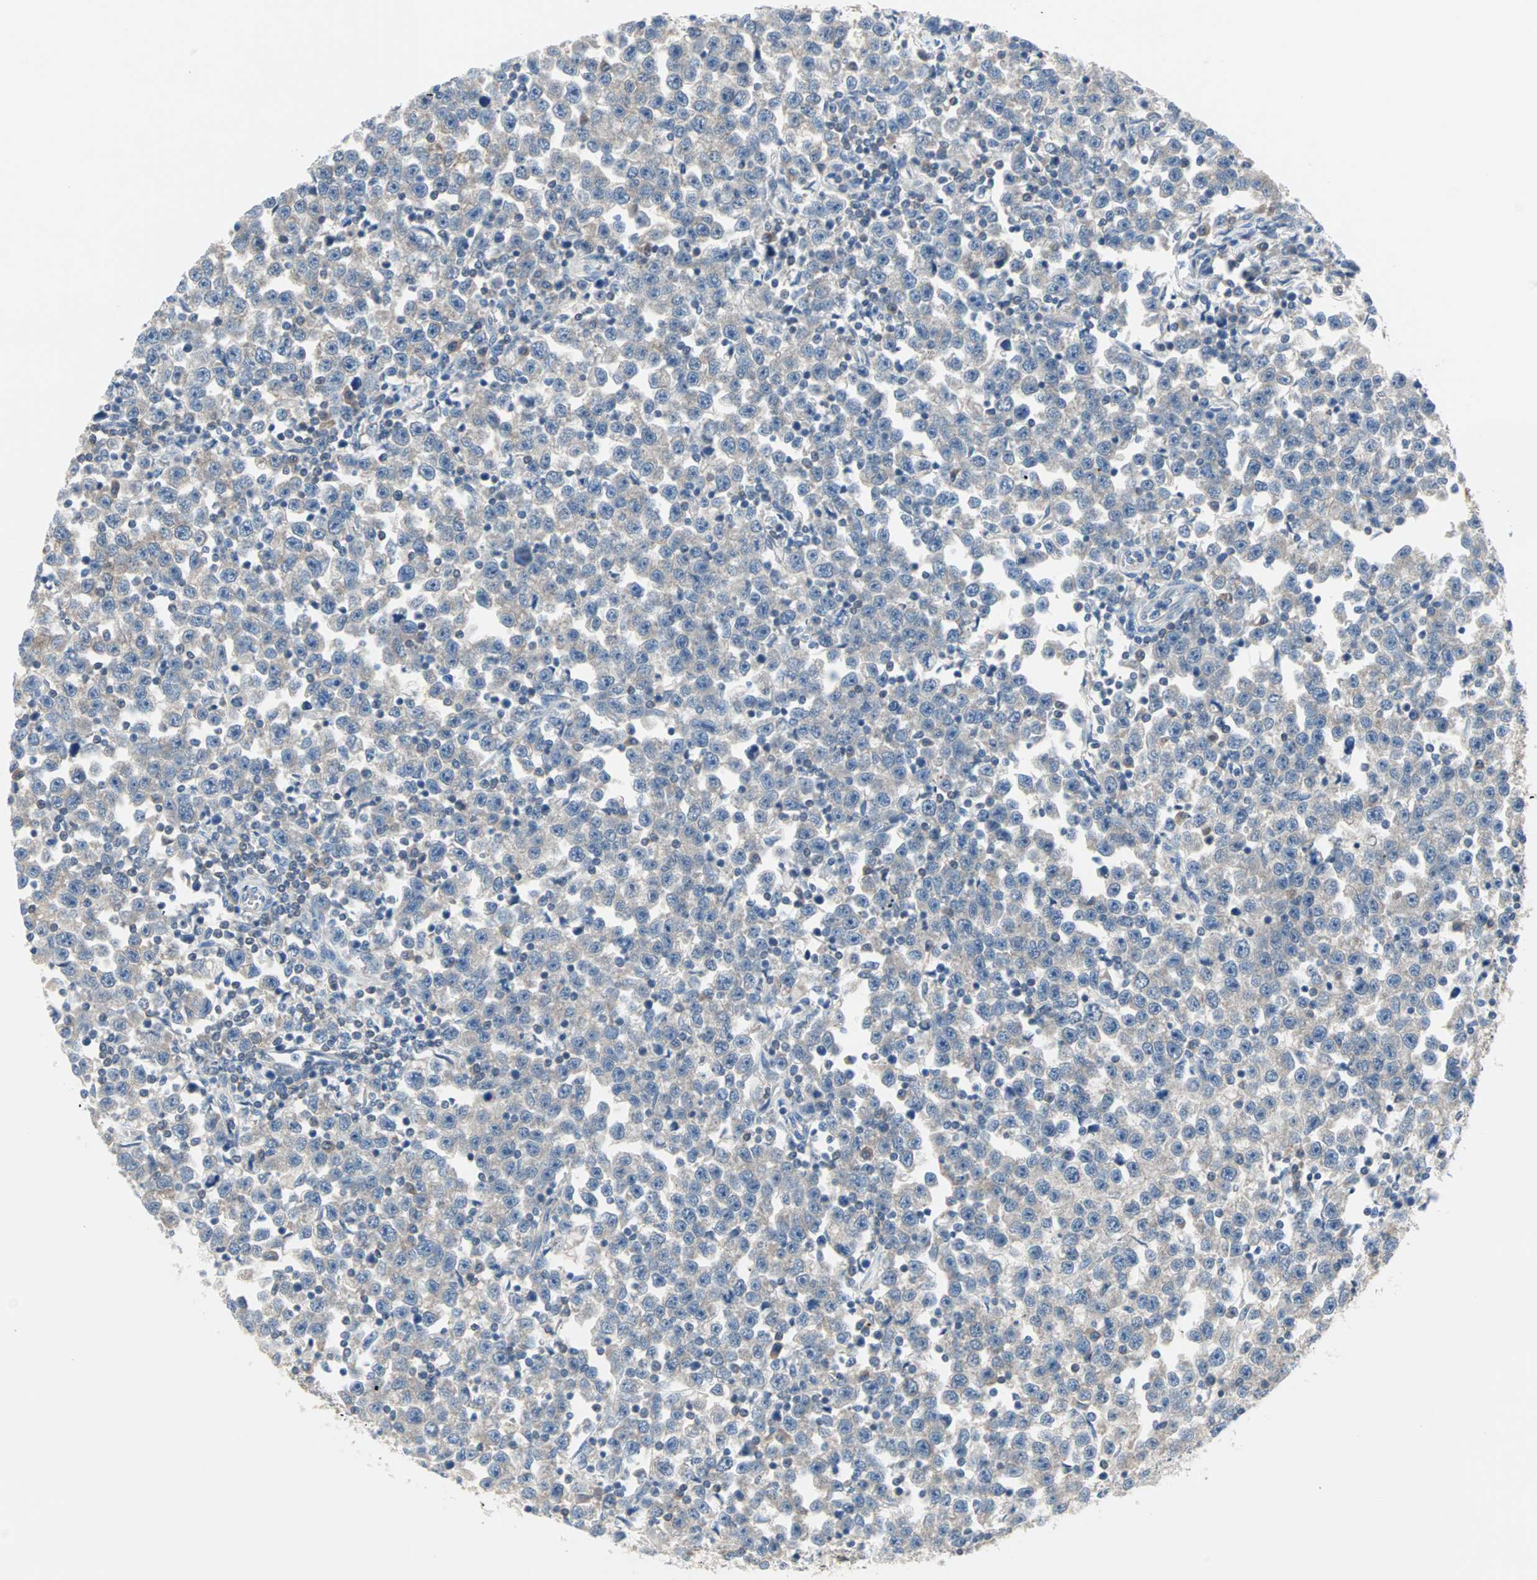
{"staining": {"intensity": "weak", "quantity": ">75%", "location": "cytoplasmic/membranous"}, "tissue": "testis cancer", "cell_type": "Tumor cells", "image_type": "cancer", "snomed": [{"axis": "morphology", "description": "Seminoma, NOS"}, {"axis": "topography", "description": "Testis"}], "caption": "High-magnification brightfield microscopy of testis seminoma stained with DAB (brown) and counterstained with hematoxylin (blue). tumor cells exhibit weak cytoplasmic/membranous staining is present in approximately>75% of cells.", "gene": "MPI", "patient": {"sex": "male", "age": 43}}